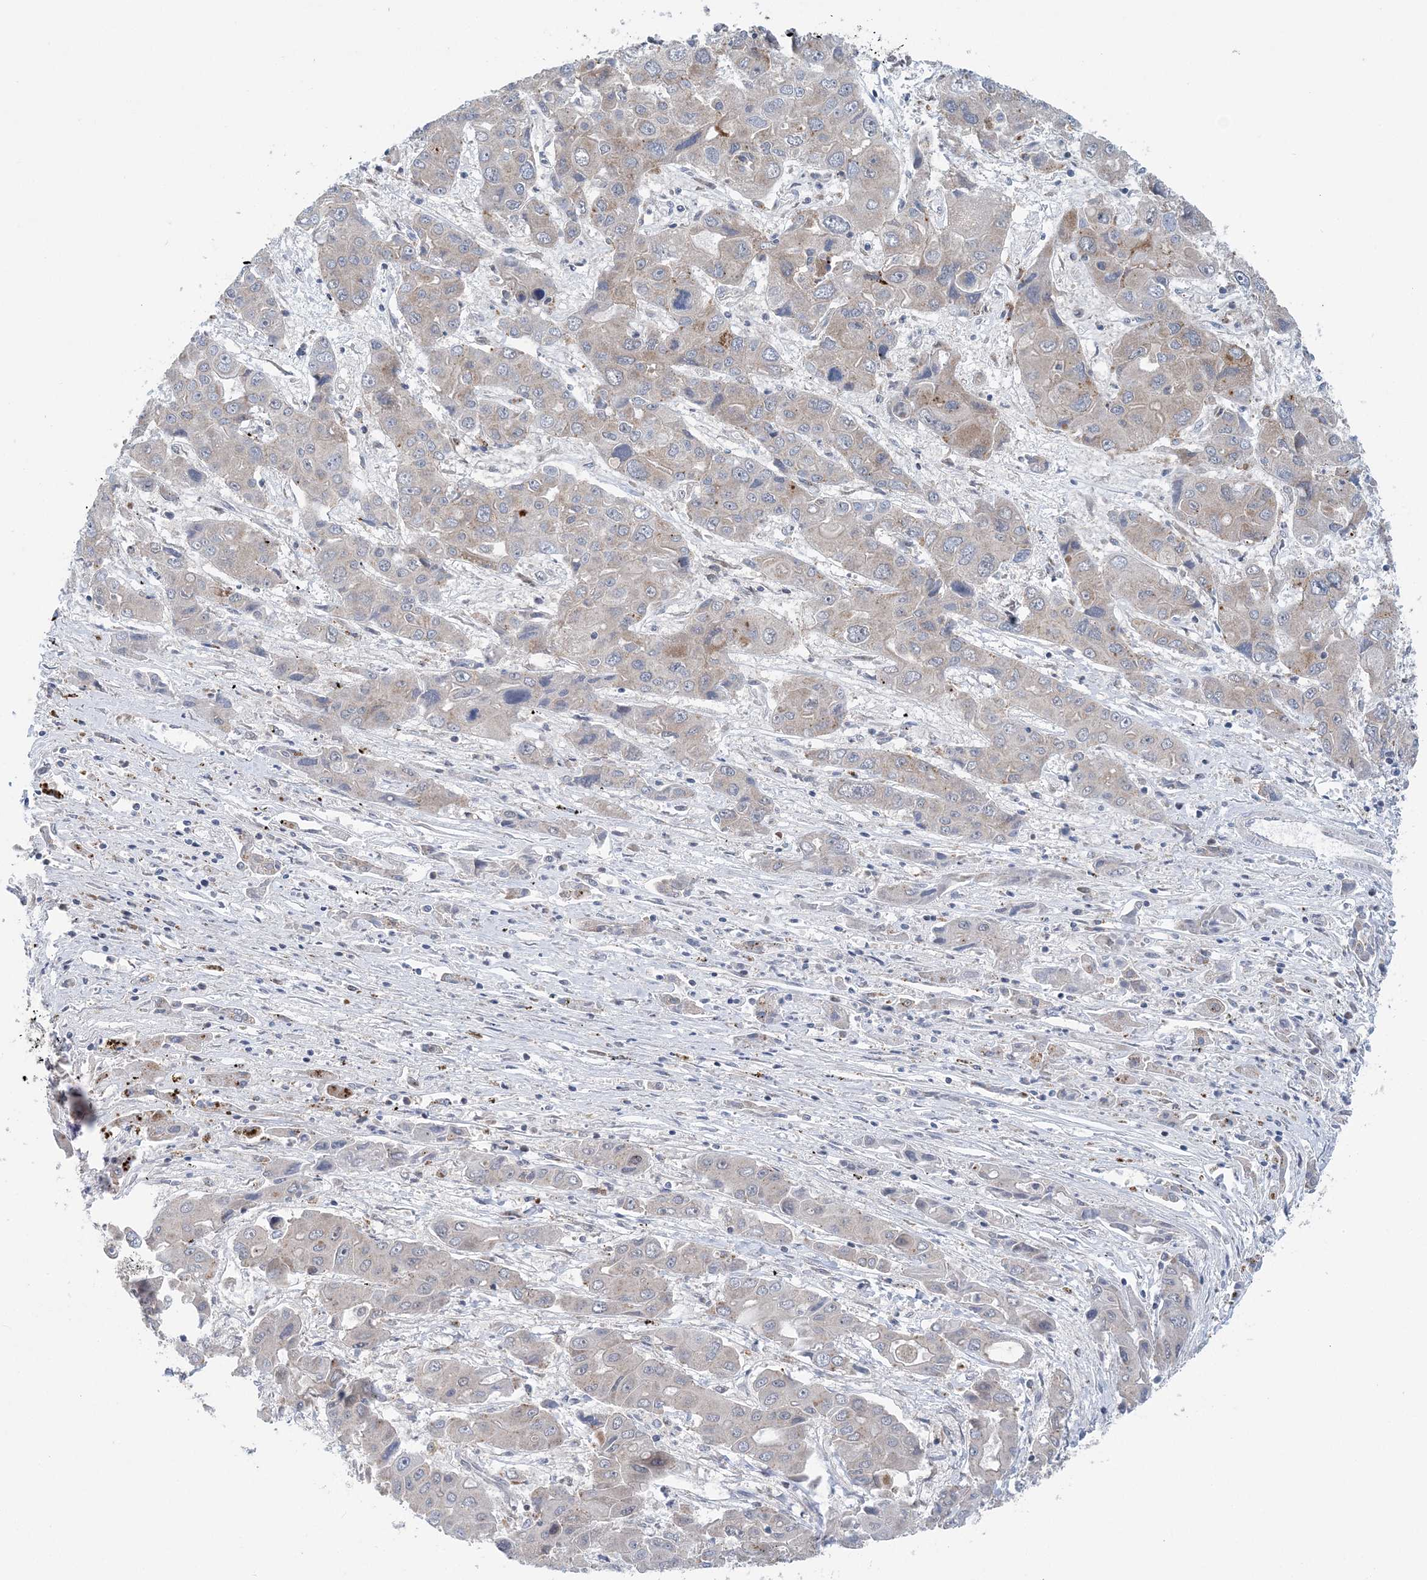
{"staining": {"intensity": "negative", "quantity": "none", "location": "none"}, "tissue": "liver cancer", "cell_type": "Tumor cells", "image_type": "cancer", "snomed": [{"axis": "morphology", "description": "Cholangiocarcinoma"}, {"axis": "topography", "description": "Liver"}], "caption": "Histopathology image shows no significant protein positivity in tumor cells of liver cholangiocarcinoma.", "gene": "COPE", "patient": {"sex": "male", "age": 67}}